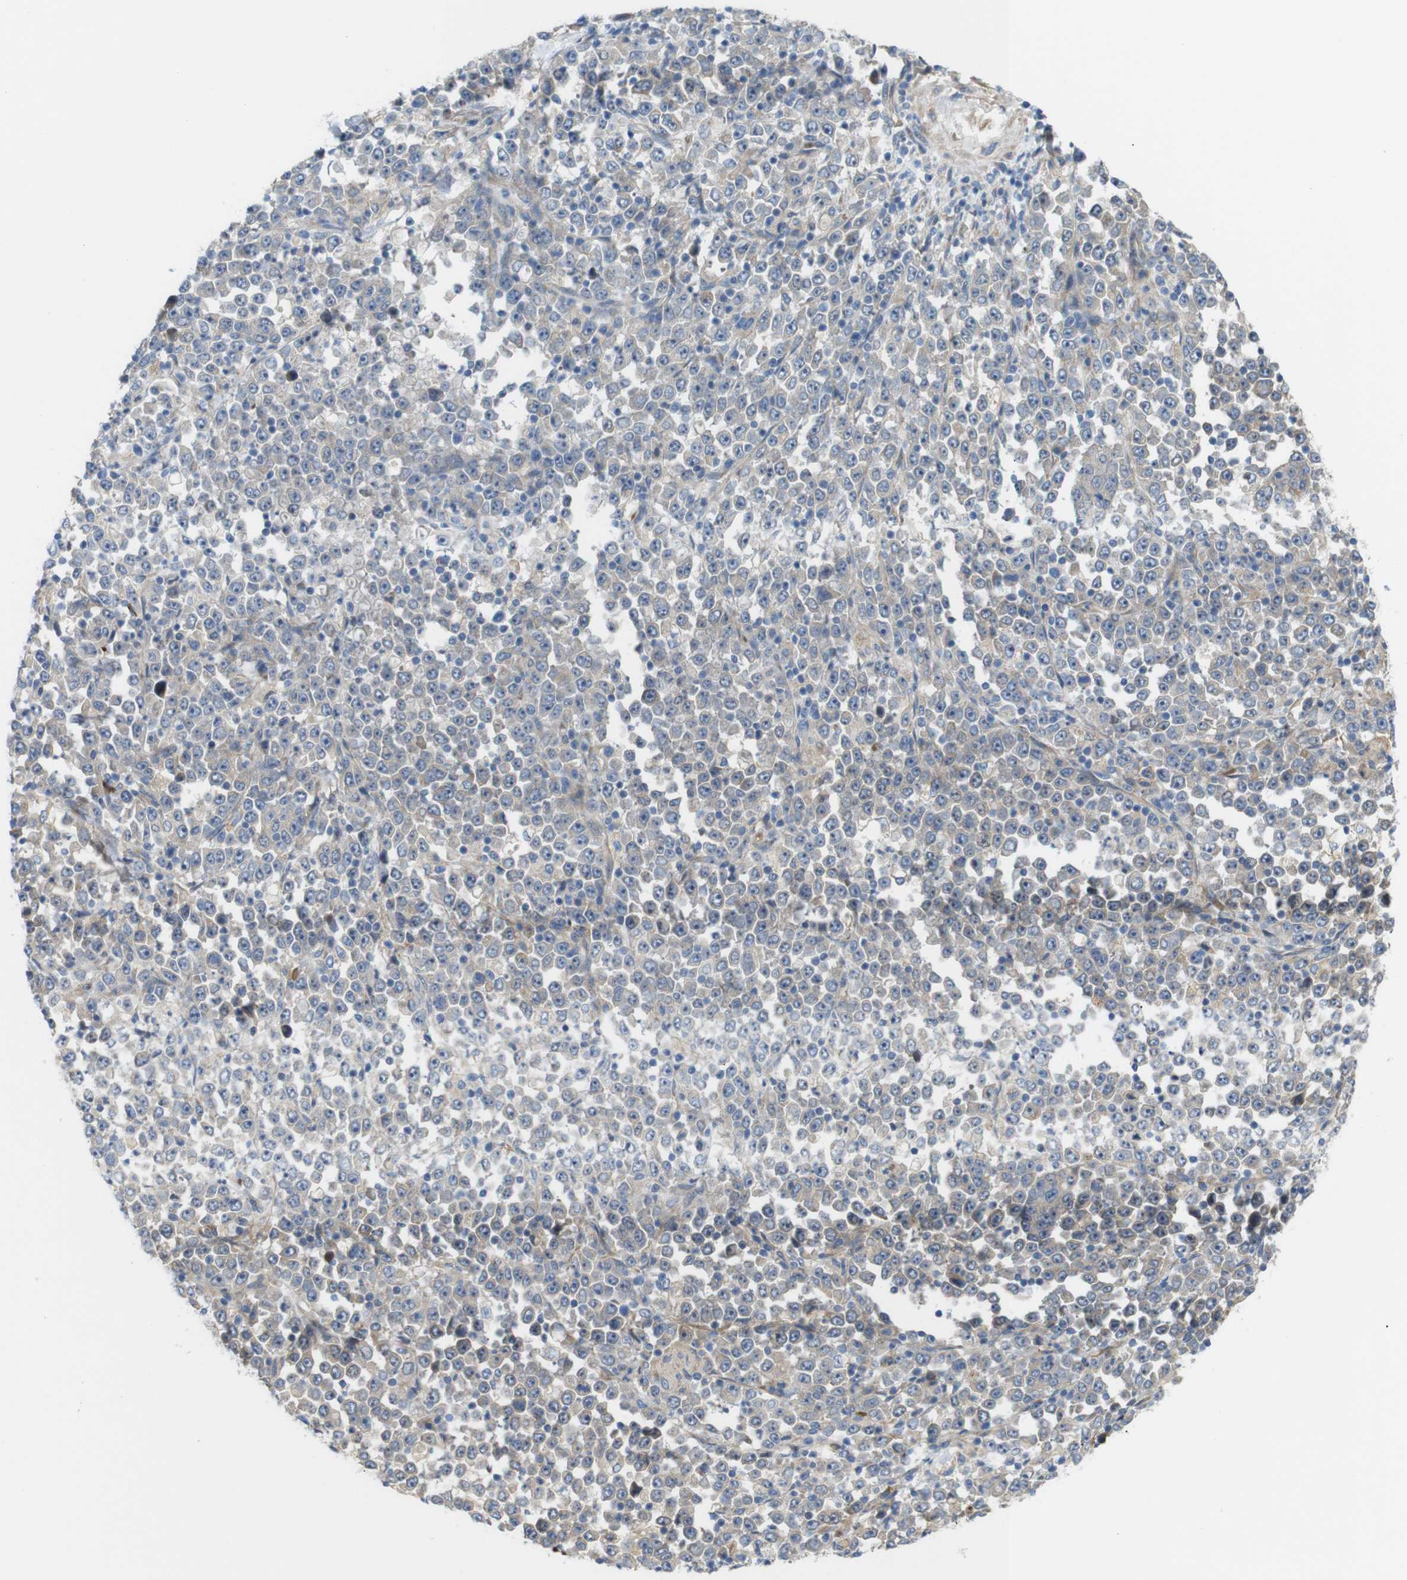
{"staining": {"intensity": "weak", "quantity": ">75%", "location": "cytoplasmic/membranous"}, "tissue": "stomach cancer", "cell_type": "Tumor cells", "image_type": "cancer", "snomed": [{"axis": "morphology", "description": "Normal tissue, NOS"}, {"axis": "morphology", "description": "Adenocarcinoma, NOS"}, {"axis": "topography", "description": "Stomach, upper"}, {"axis": "topography", "description": "Stomach"}], "caption": "Tumor cells show weak cytoplasmic/membranous positivity in approximately >75% of cells in stomach cancer. The staining is performed using DAB (3,3'-diaminobenzidine) brown chromogen to label protein expression. The nuclei are counter-stained blue using hematoxylin.", "gene": "RPTOR", "patient": {"sex": "male", "age": 59}}